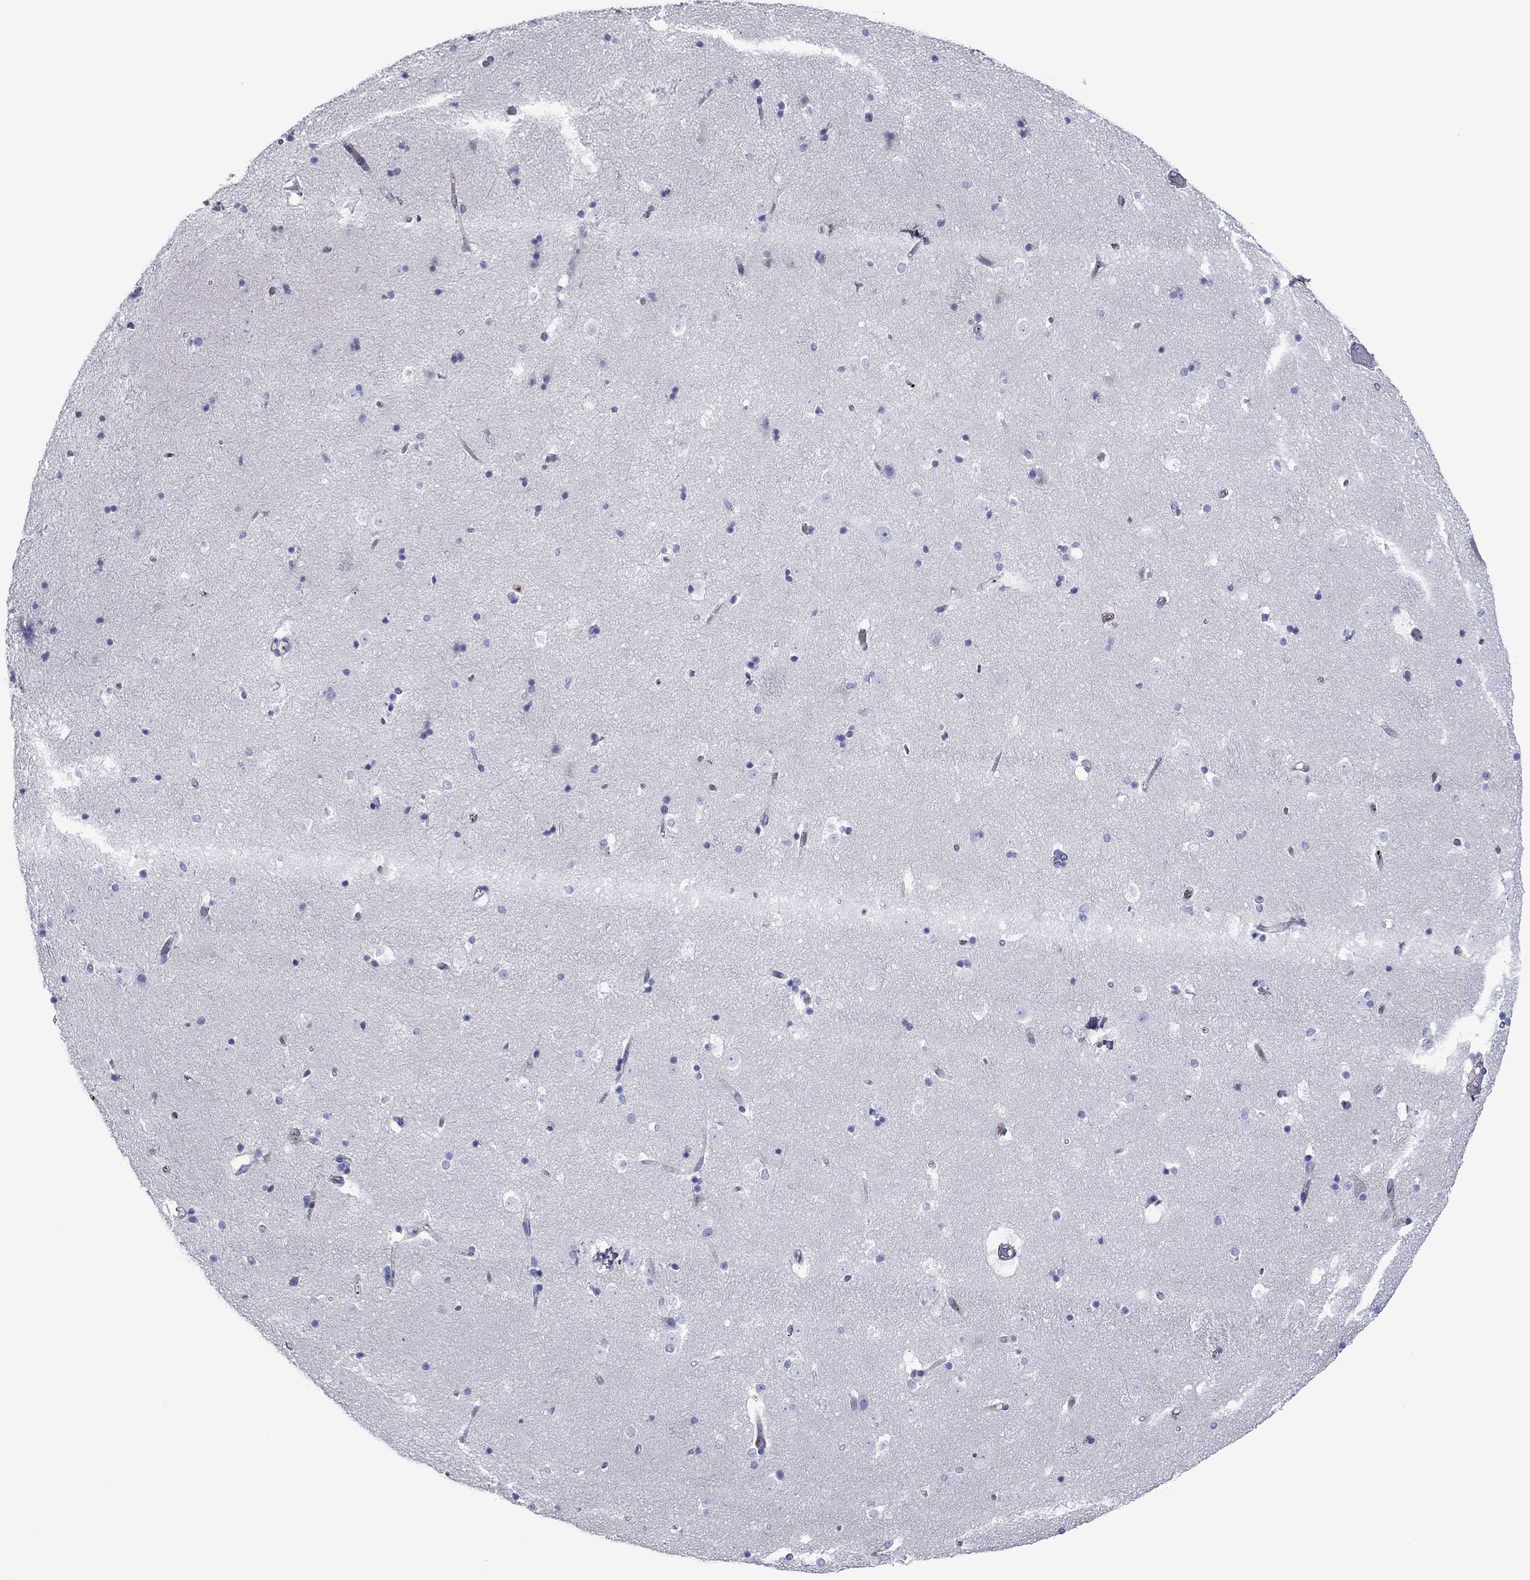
{"staining": {"intensity": "strong", "quantity": "<25%", "location": "nuclear"}, "tissue": "caudate", "cell_type": "Glial cells", "image_type": "normal", "snomed": [{"axis": "morphology", "description": "Normal tissue, NOS"}, {"axis": "topography", "description": "Lateral ventricle wall"}], "caption": "Human caudate stained with a brown dye exhibits strong nuclear positive expression in approximately <25% of glial cells.", "gene": "HPX", "patient": {"sex": "male", "age": 51}}